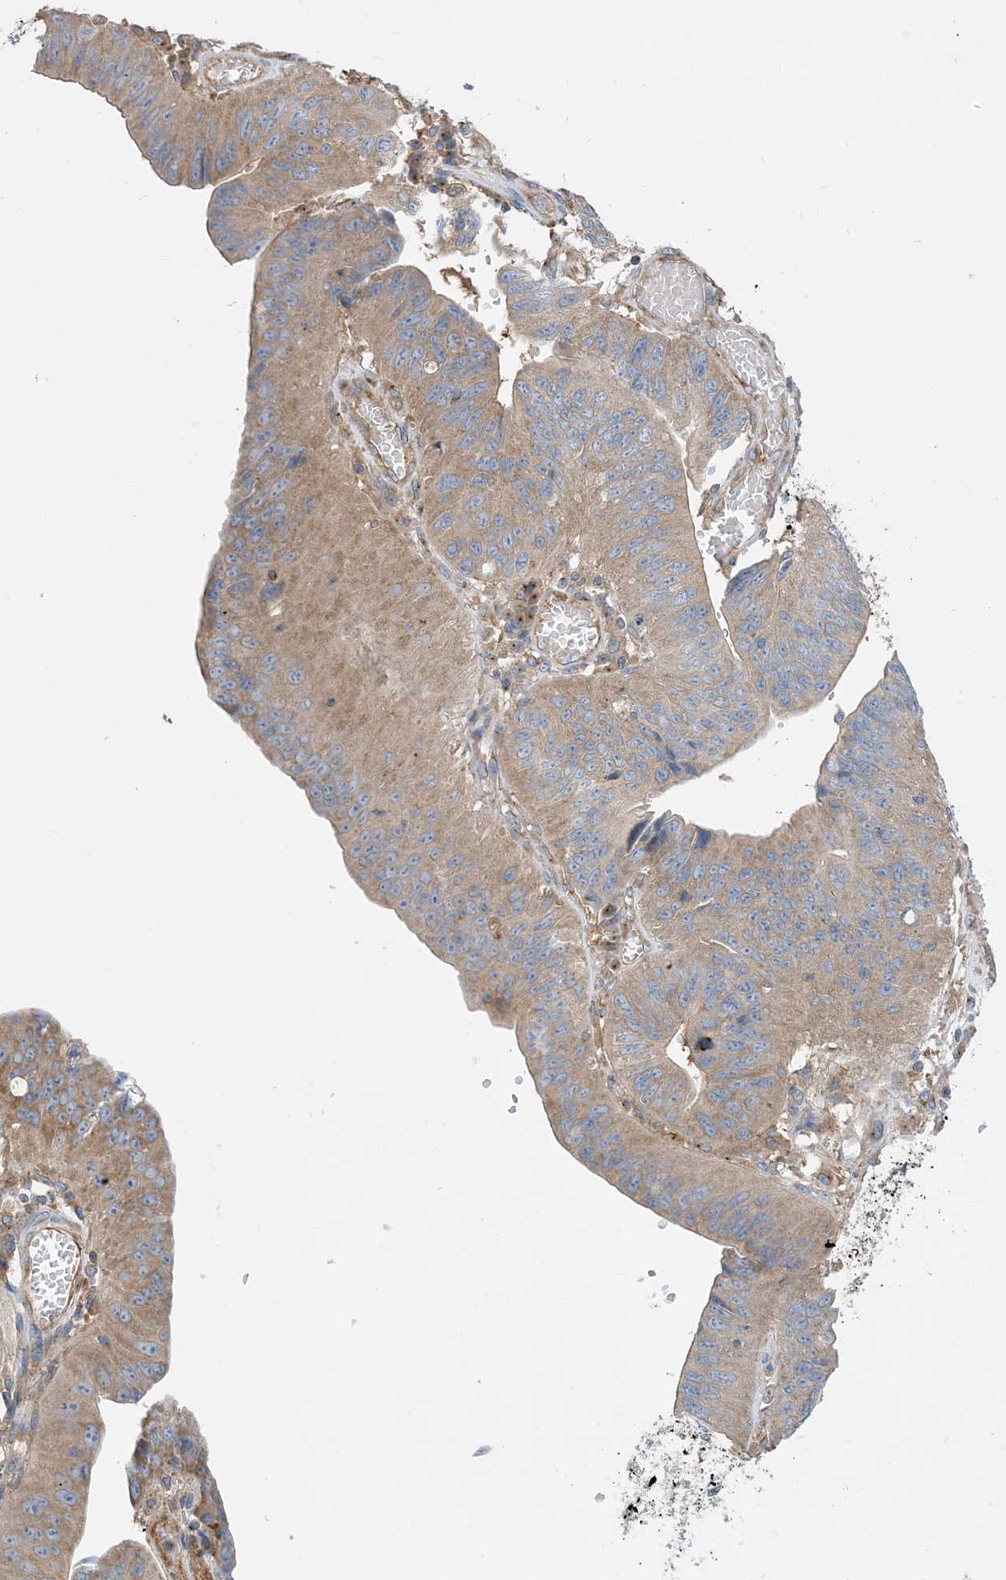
{"staining": {"intensity": "moderate", "quantity": ">75%", "location": "cytoplasmic/membranous"}, "tissue": "stomach cancer", "cell_type": "Tumor cells", "image_type": "cancer", "snomed": [{"axis": "morphology", "description": "Adenocarcinoma, NOS"}, {"axis": "topography", "description": "Stomach"}], "caption": "This photomicrograph reveals stomach cancer stained with IHC to label a protein in brown. The cytoplasmic/membranous of tumor cells show moderate positivity for the protein. Nuclei are counter-stained blue.", "gene": "SIDT1", "patient": {"sex": "male", "age": 59}}